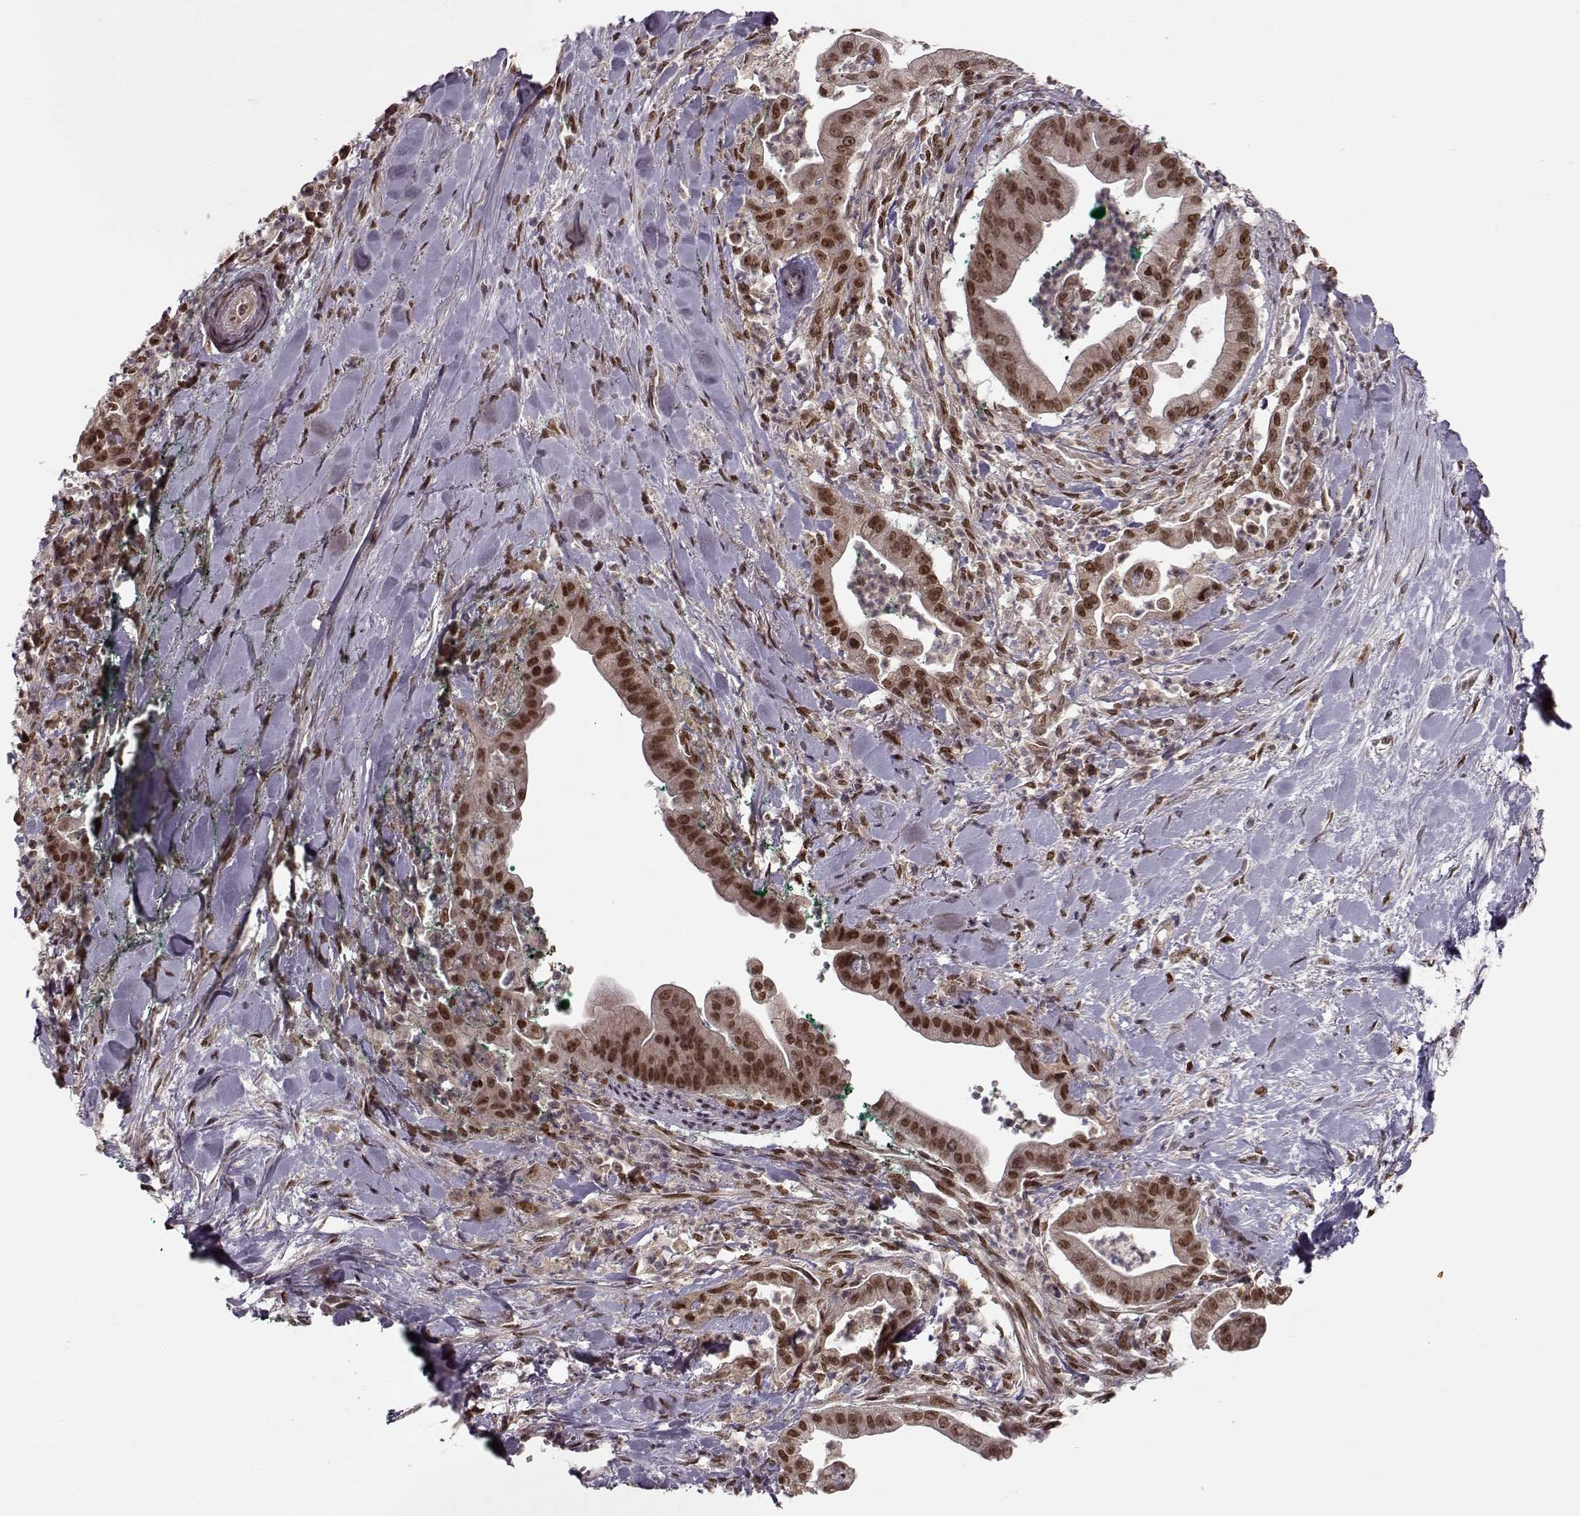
{"staining": {"intensity": "strong", "quantity": ">75%", "location": "nuclear"}, "tissue": "pancreatic cancer", "cell_type": "Tumor cells", "image_type": "cancer", "snomed": [{"axis": "morphology", "description": "Normal tissue, NOS"}, {"axis": "morphology", "description": "Adenocarcinoma, NOS"}, {"axis": "topography", "description": "Lymph node"}, {"axis": "topography", "description": "Pancreas"}], "caption": "This image displays pancreatic cancer (adenocarcinoma) stained with immunohistochemistry (IHC) to label a protein in brown. The nuclear of tumor cells show strong positivity for the protein. Nuclei are counter-stained blue.", "gene": "RAI1", "patient": {"sex": "female", "age": 58}}